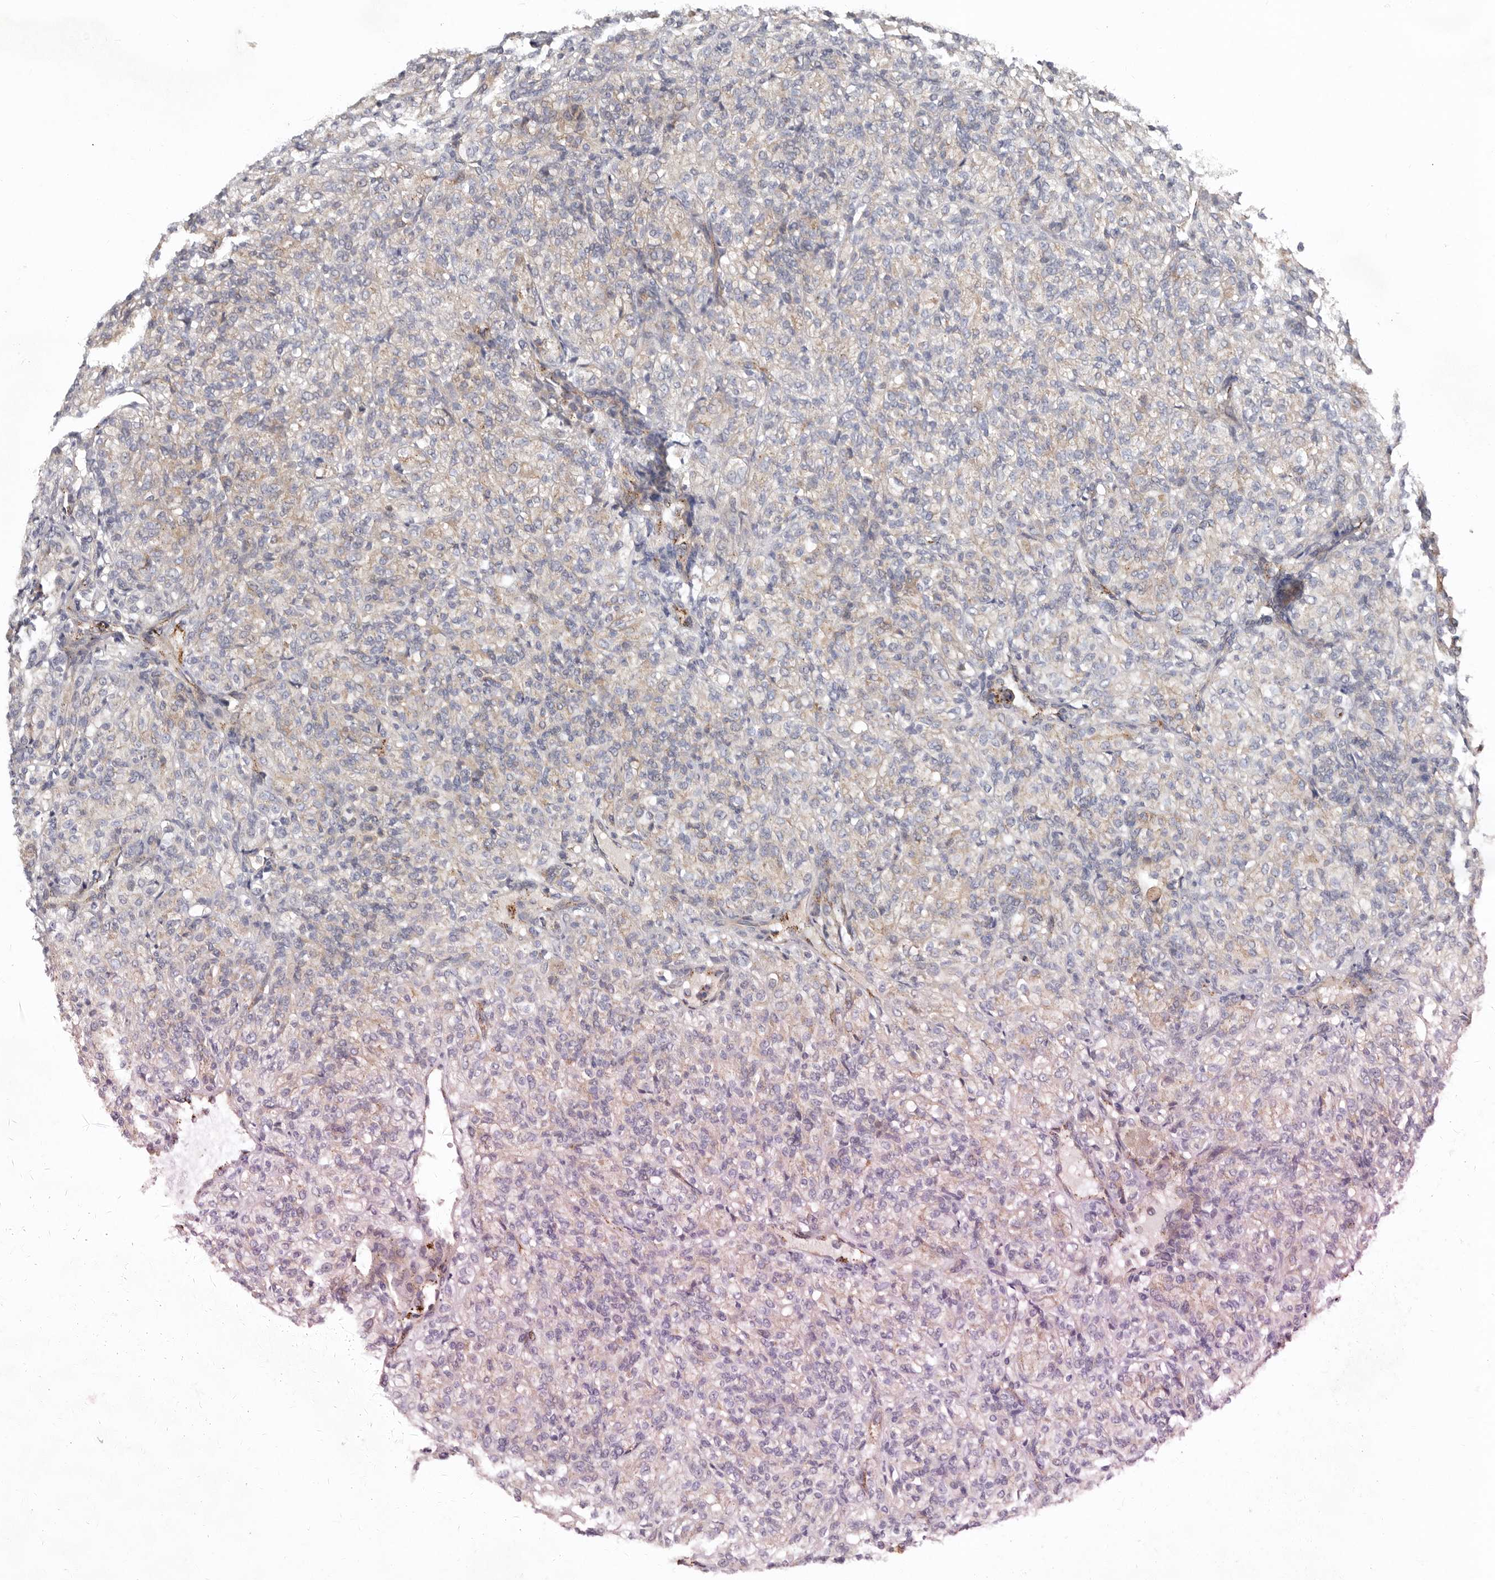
{"staining": {"intensity": "negative", "quantity": "none", "location": "none"}, "tissue": "renal cancer", "cell_type": "Tumor cells", "image_type": "cancer", "snomed": [{"axis": "morphology", "description": "Adenocarcinoma, NOS"}, {"axis": "topography", "description": "Kidney"}], "caption": "Immunohistochemical staining of renal adenocarcinoma shows no significant staining in tumor cells. (Brightfield microscopy of DAB (3,3'-diaminobenzidine) immunohistochemistry at high magnification).", "gene": "LUZP1", "patient": {"sex": "male", "age": 77}}